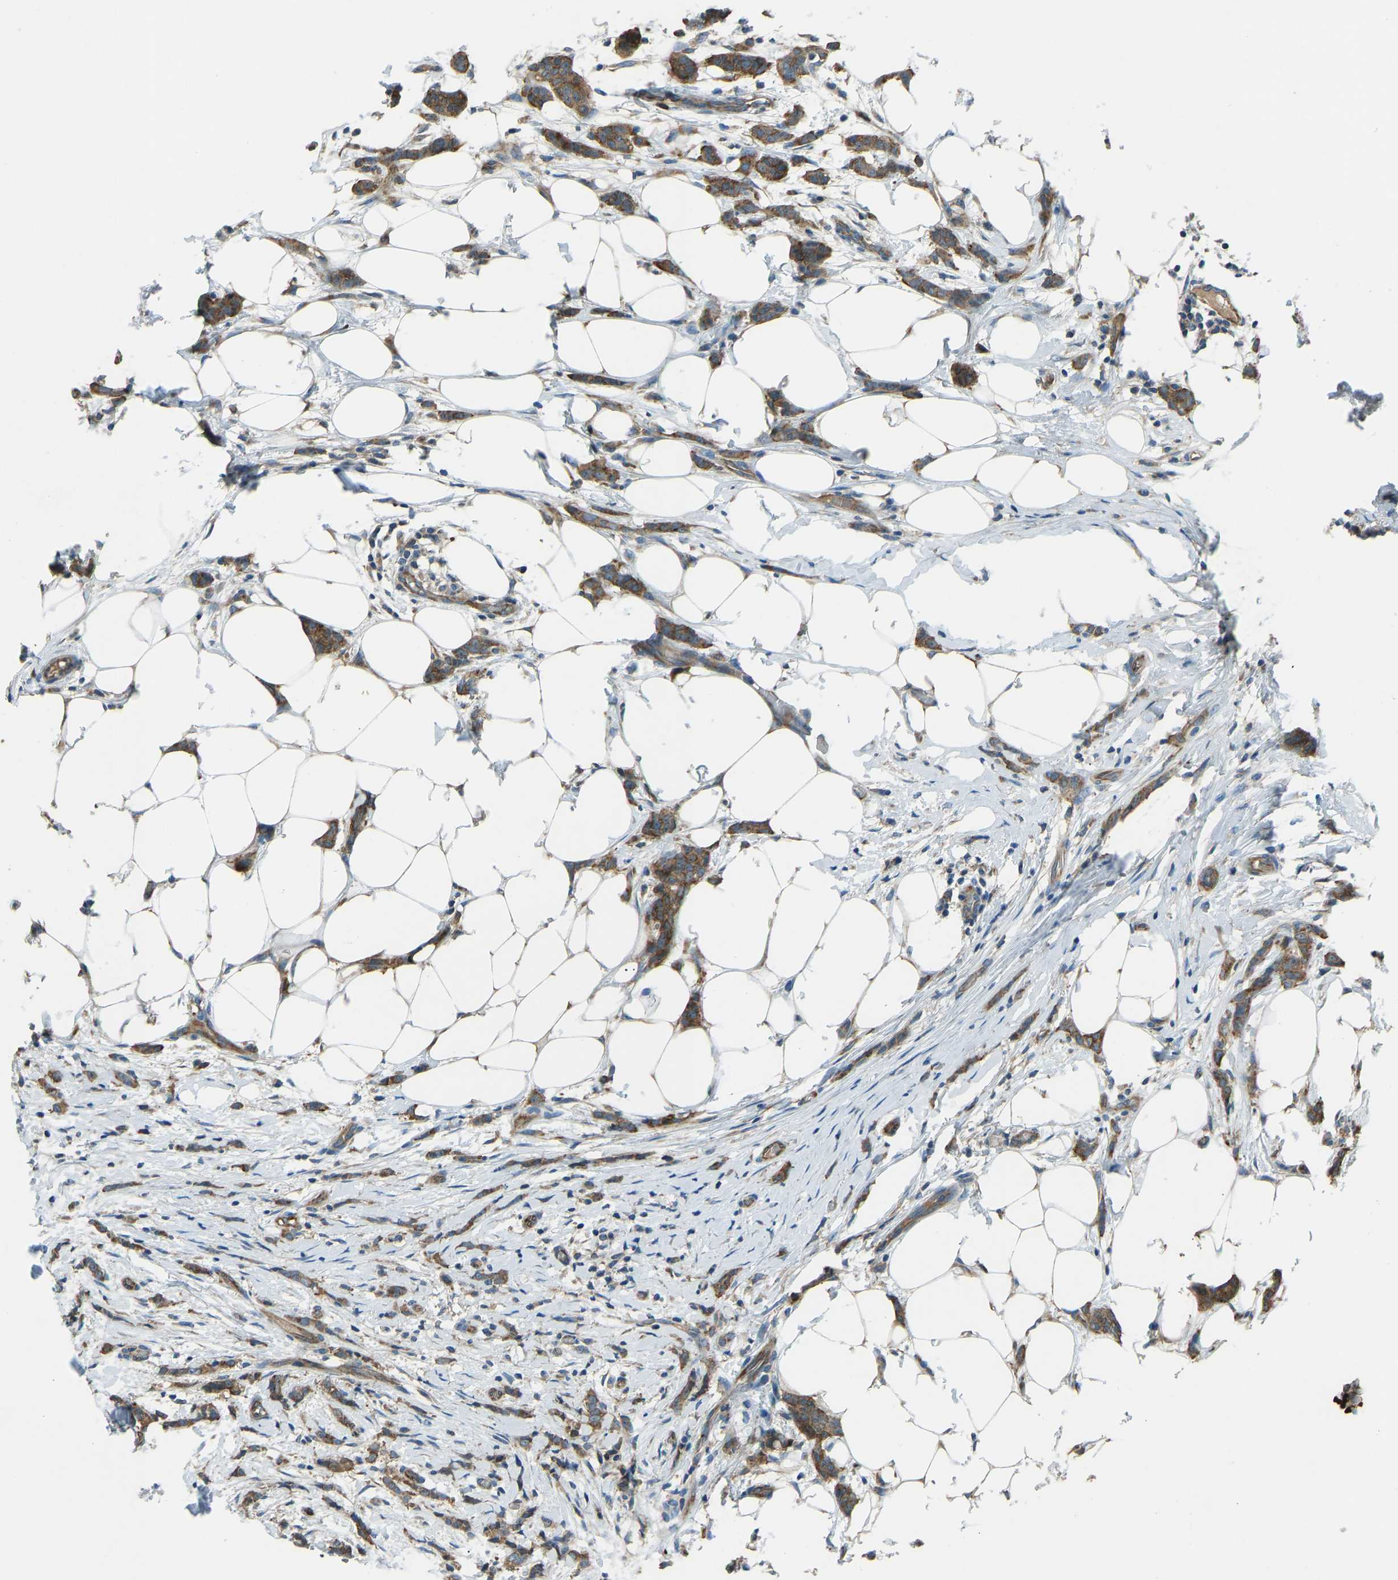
{"staining": {"intensity": "moderate", "quantity": ">75%", "location": "cytoplasmic/membranous"}, "tissue": "breast cancer", "cell_type": "Tumor cells", "image_type": "cancer", "snomed": [{"axis": "morphology", "description": "Lobular carcinoma"}, {"axis": "topography", "description": "Skin"}, {"axis": "topography", "description": "Breast"}], "caption": "Immunohistochemical staining of breast lobular carcinoma reveals medium levels of moderate cytoplasmic/membranous protein expression in about >75% of tumor cells.", "gene": "STAU2", "patient": {"sex": "female", "age": 46}}